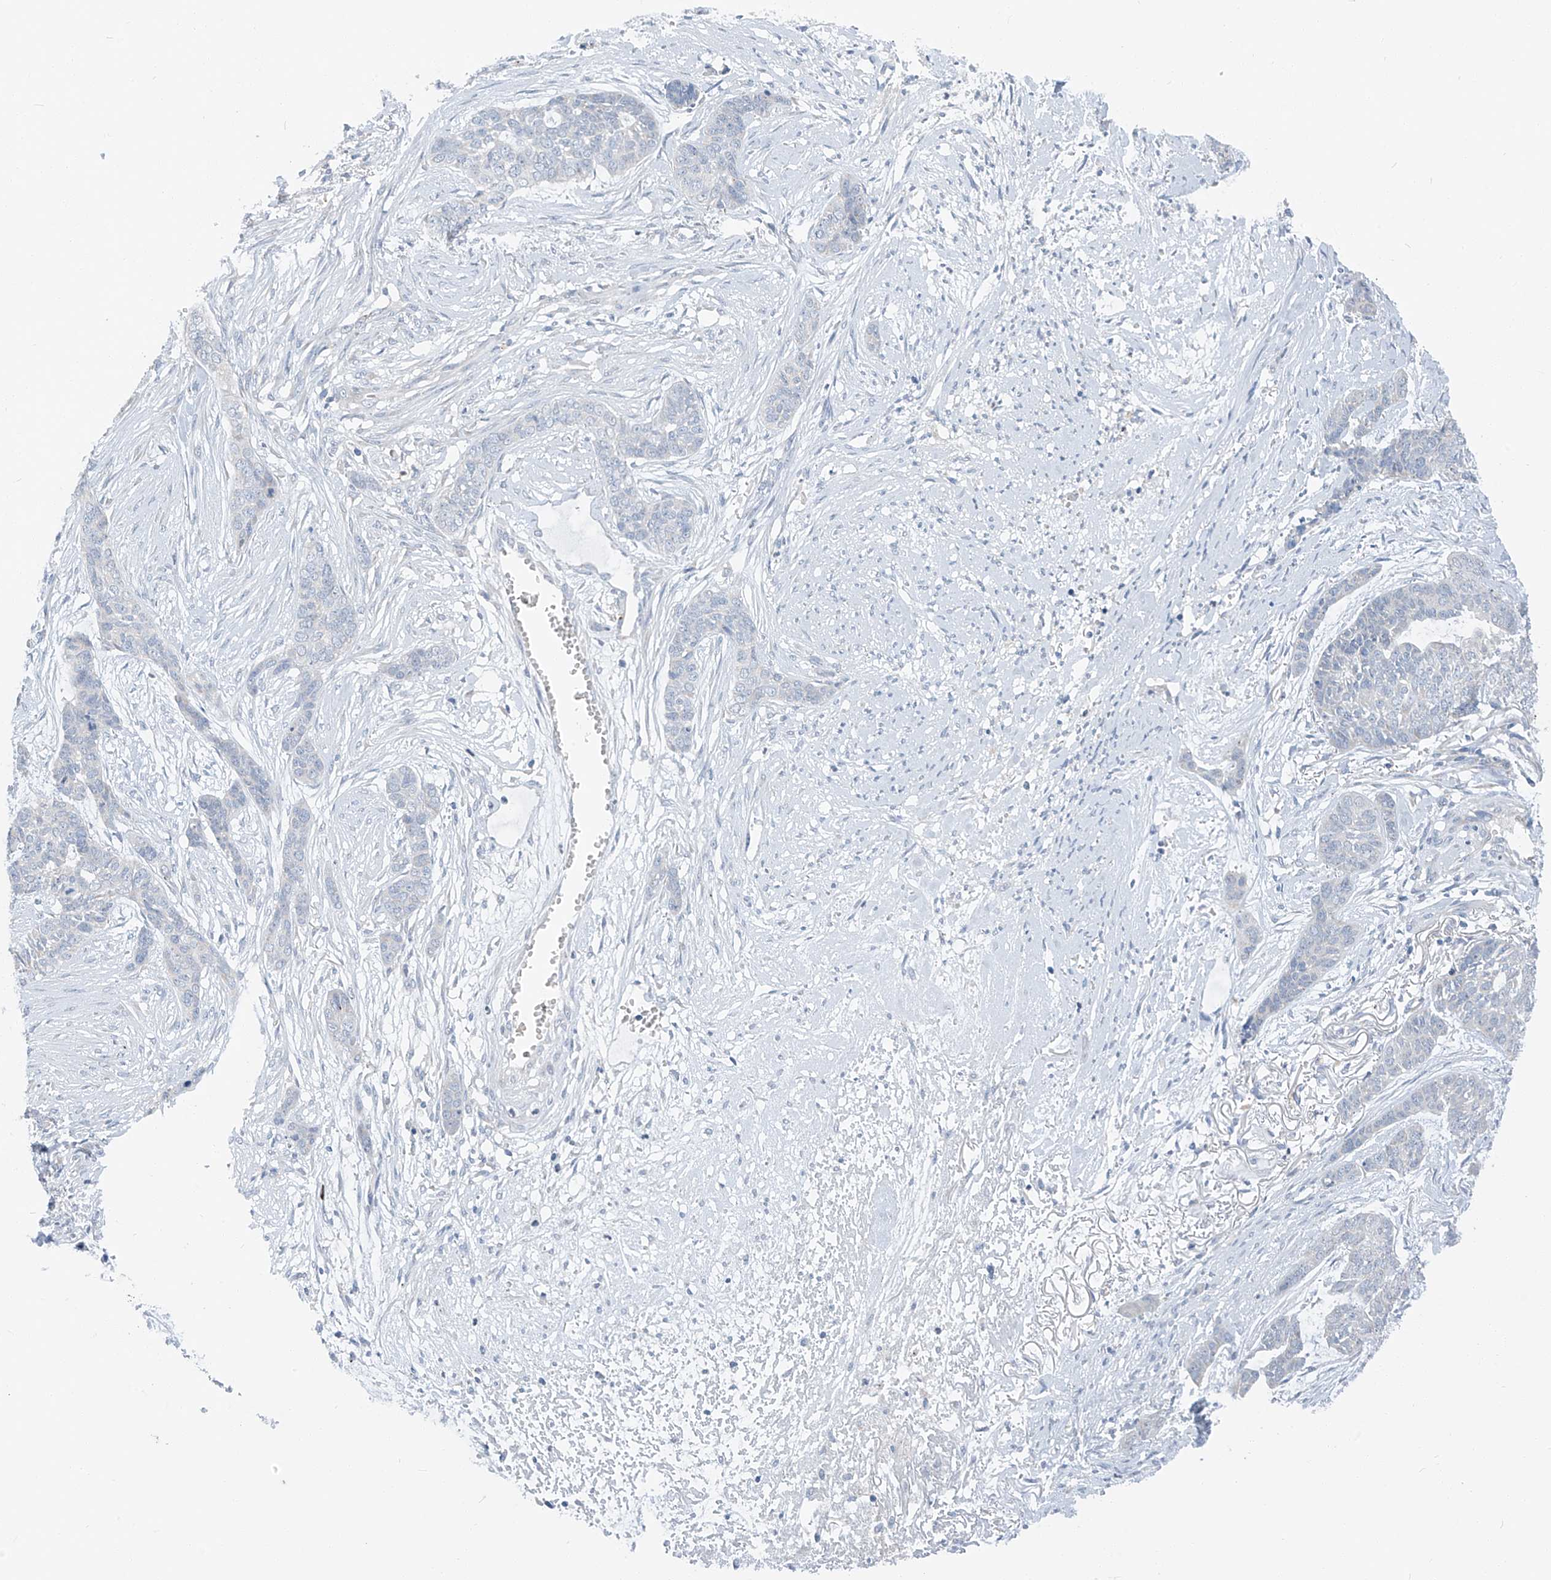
{"staining": {"intensity": "negative", "quantity": "none", "location": "none"}, "tissue": "skin cancer", "cell_type": "Tumor cells", "image_type": "cancer", "snomed": [{"axis": "morphology", "description": "Basal cell carcinoma"}, {"axis": "topography", "description": "Skin"}], "caption": "Human skin basal cell carcinoma stained for a protein using immunohistochemistry reveals no staining in tumor cells.", "gene": "CHMP2B", "patient": {"sex": "female", "age": 64}}